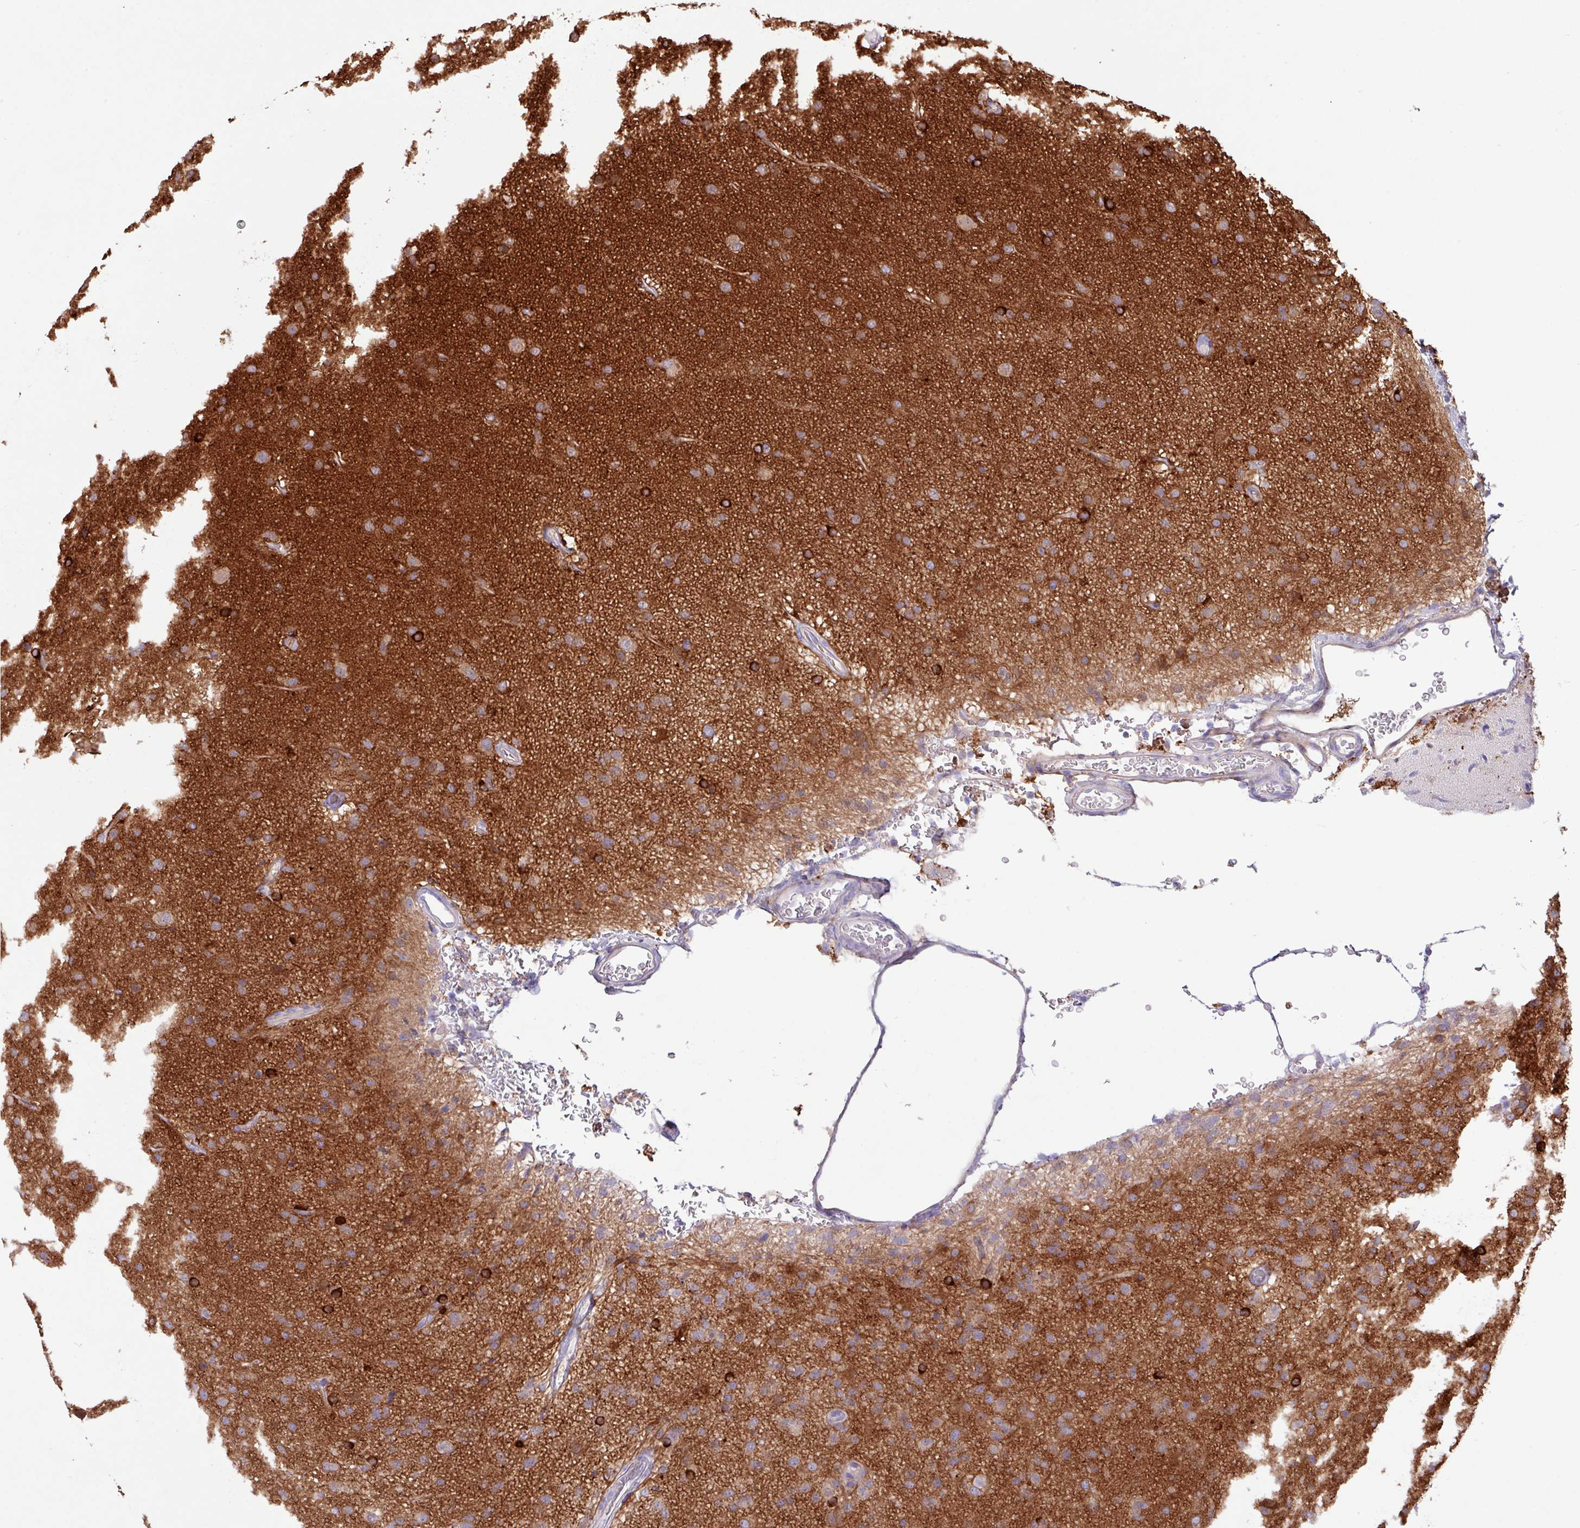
{"staining": {"intensity": "strong", "quantity": "<25%", "location": "cytoplasmic/membranous"}, "tissue": "glioma", "cell_type": "Tumor cells", "image_type": "cancer", "snomed": [{"axis": "morphology", "description": "Glioma, malignant, Low grade"}, {"axis": "topography", "description": "Brain"}], "caption": "There is medium levels of strong cytoplasmic/membranous staining in tumor cells of low-grade glioma (malignant), as demonstrated by immunohistochemical staining (brown color).", "gene": "KIRREL3", "patient": {"sex": "male", "age": 65}}